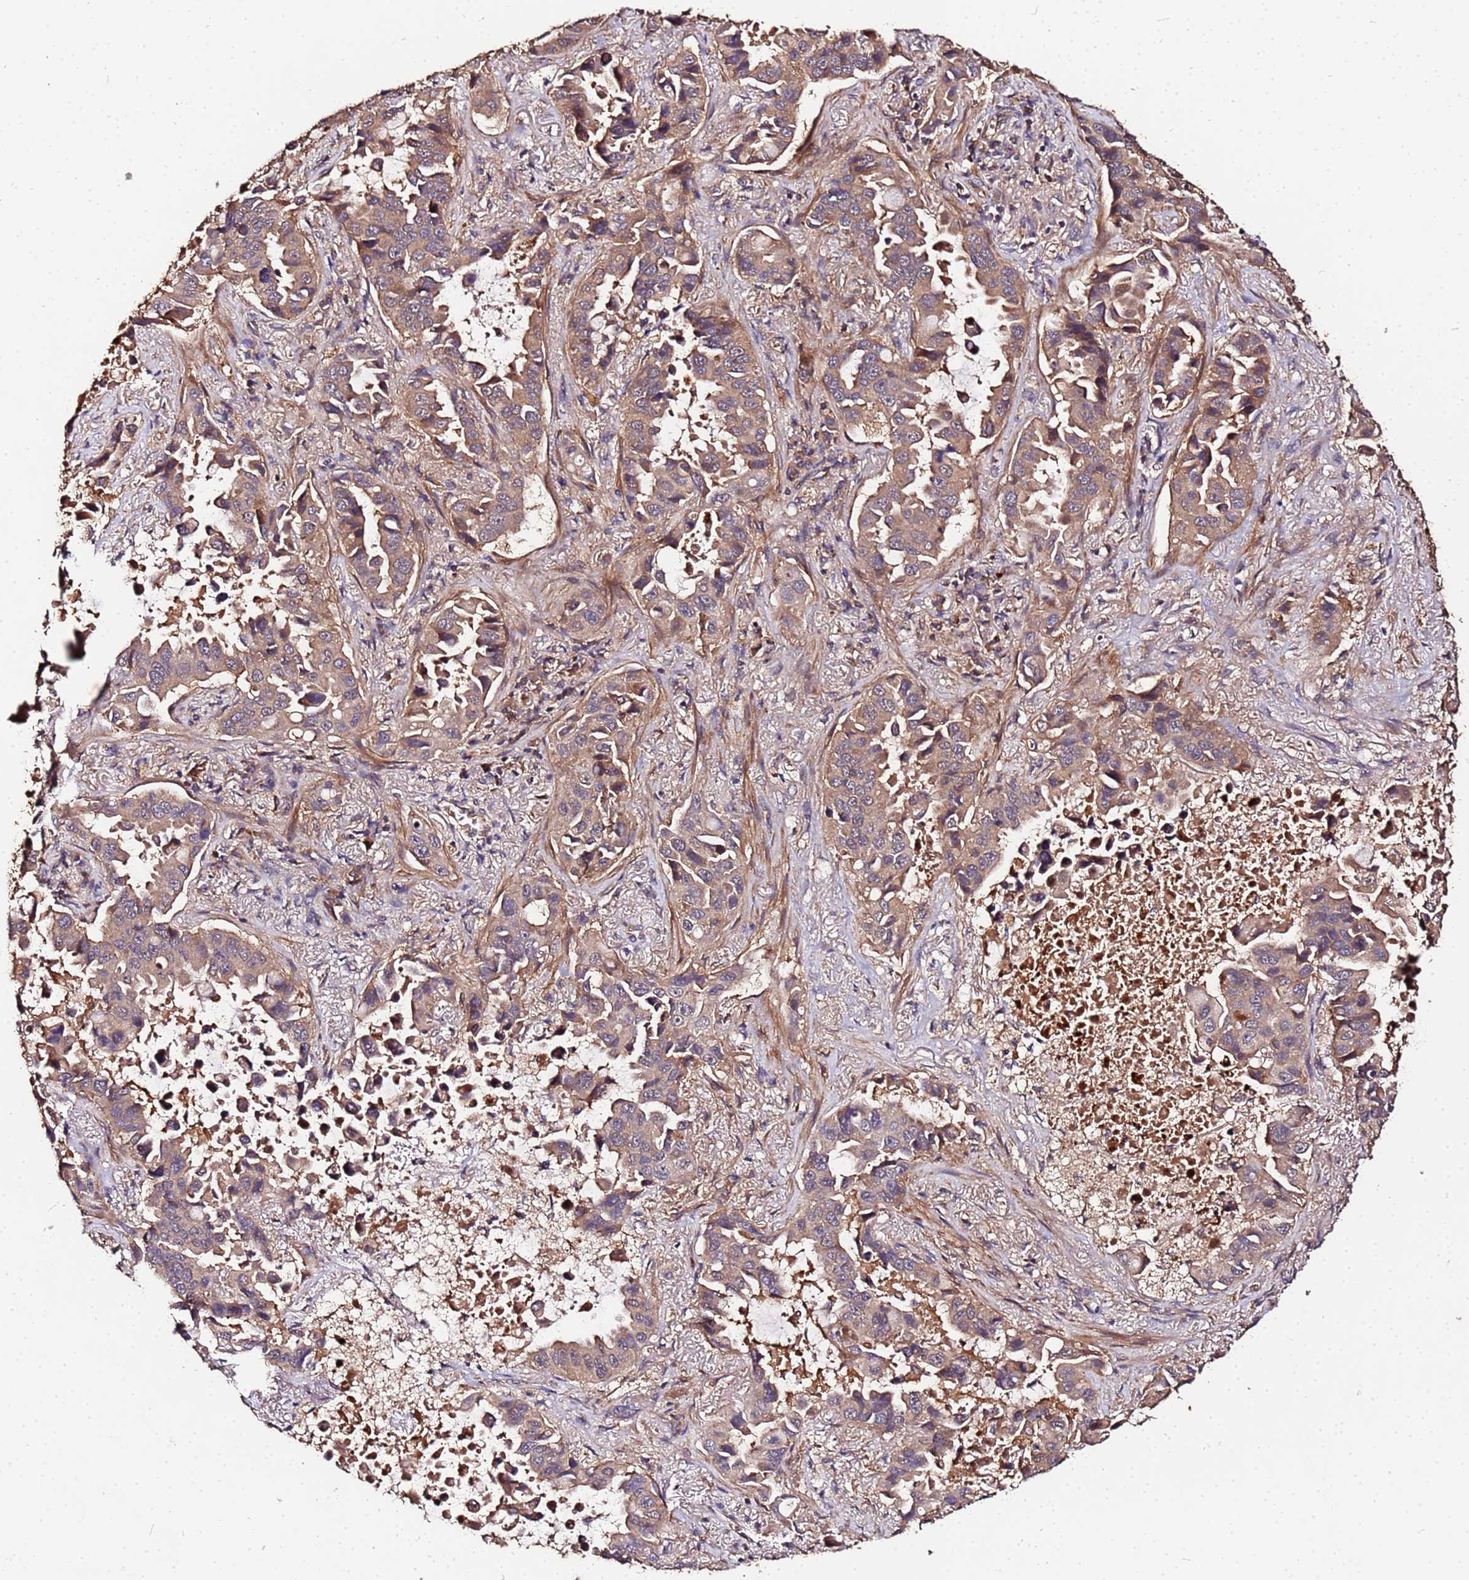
{"staining": {"intensity": "weak", "quantity": ">75%", "location": "cytoplasmic/membranous"}, "tissue": "lung cancer", "cell_type": "Tumor cells", "image_type": "cancer", "snomed": [{"axis": "morphology", "description": "Adenocarcinoma, NOS"}, {"axis": "topography", "description": "Lung"}], "caption": "Immunohistochemical staining of lung cancer displays low levels of weak cytoplasmic/membranous staining in approximately >75% of tumor cells.", "gene": "MTERF1", "patient": {"sex": "male", "age": 64}}